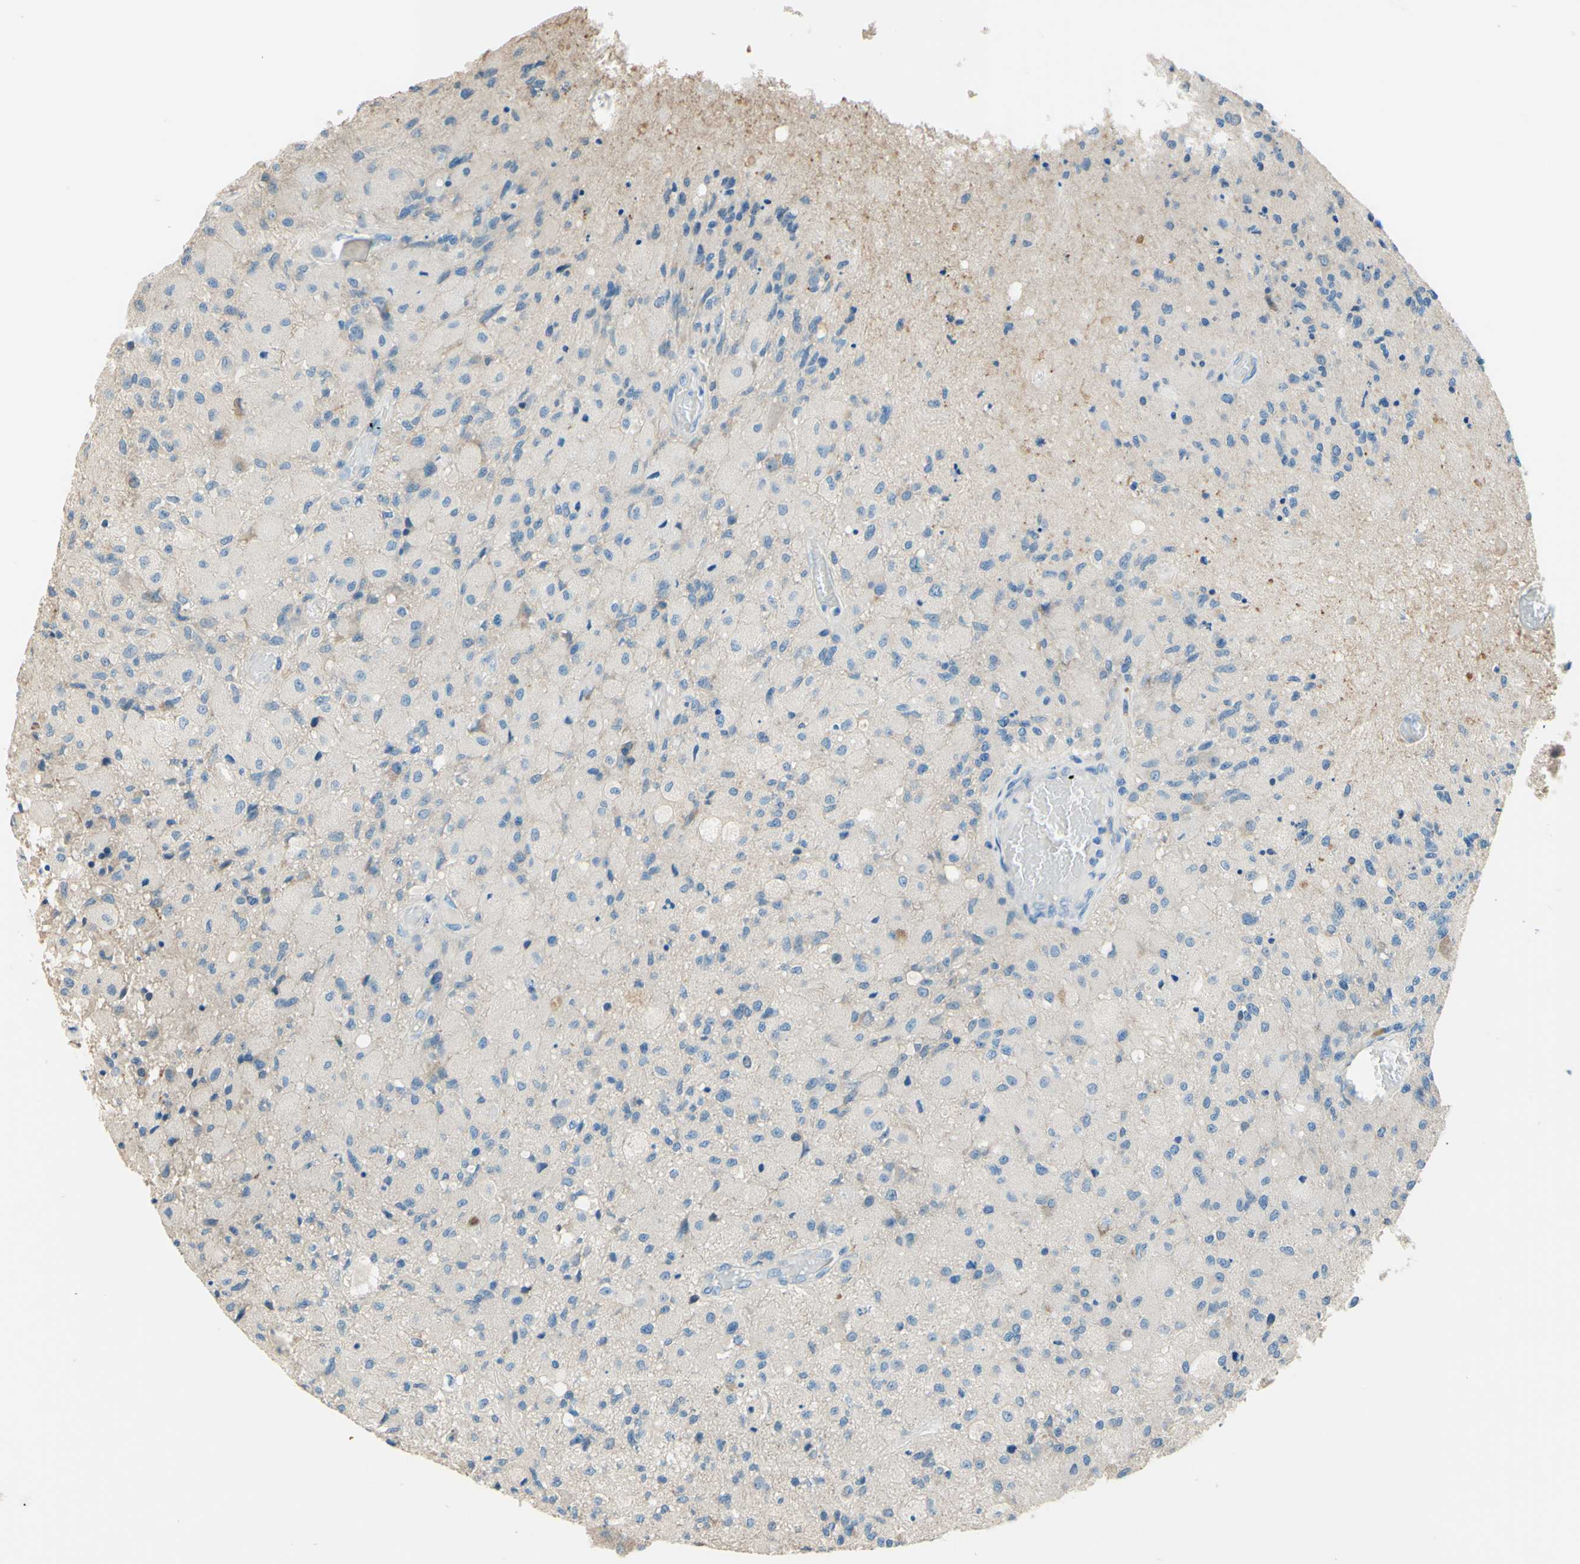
{"staining": {"intensity": "negative", "quantity": "none", "location": "none"}, "tissue": "glioma", "cell_type": "Tumor cells", "image_type": "cancer", "snomed": [{"axis": "morphology", "description": "Normal tissue, NOS"}, {"axis": "morphology", "description": "Glioma, malignant, High grade"}, {"axis": "topography", "description": "Cerebral cortex"}], "caption": "The immunohistochemistry (IHC) histopathology image has no significant staining in tumor cells of malignant glioma (high-grade) tissue.", "gene": "PASD1", "patient": {"sex": "male", "age": 77}}